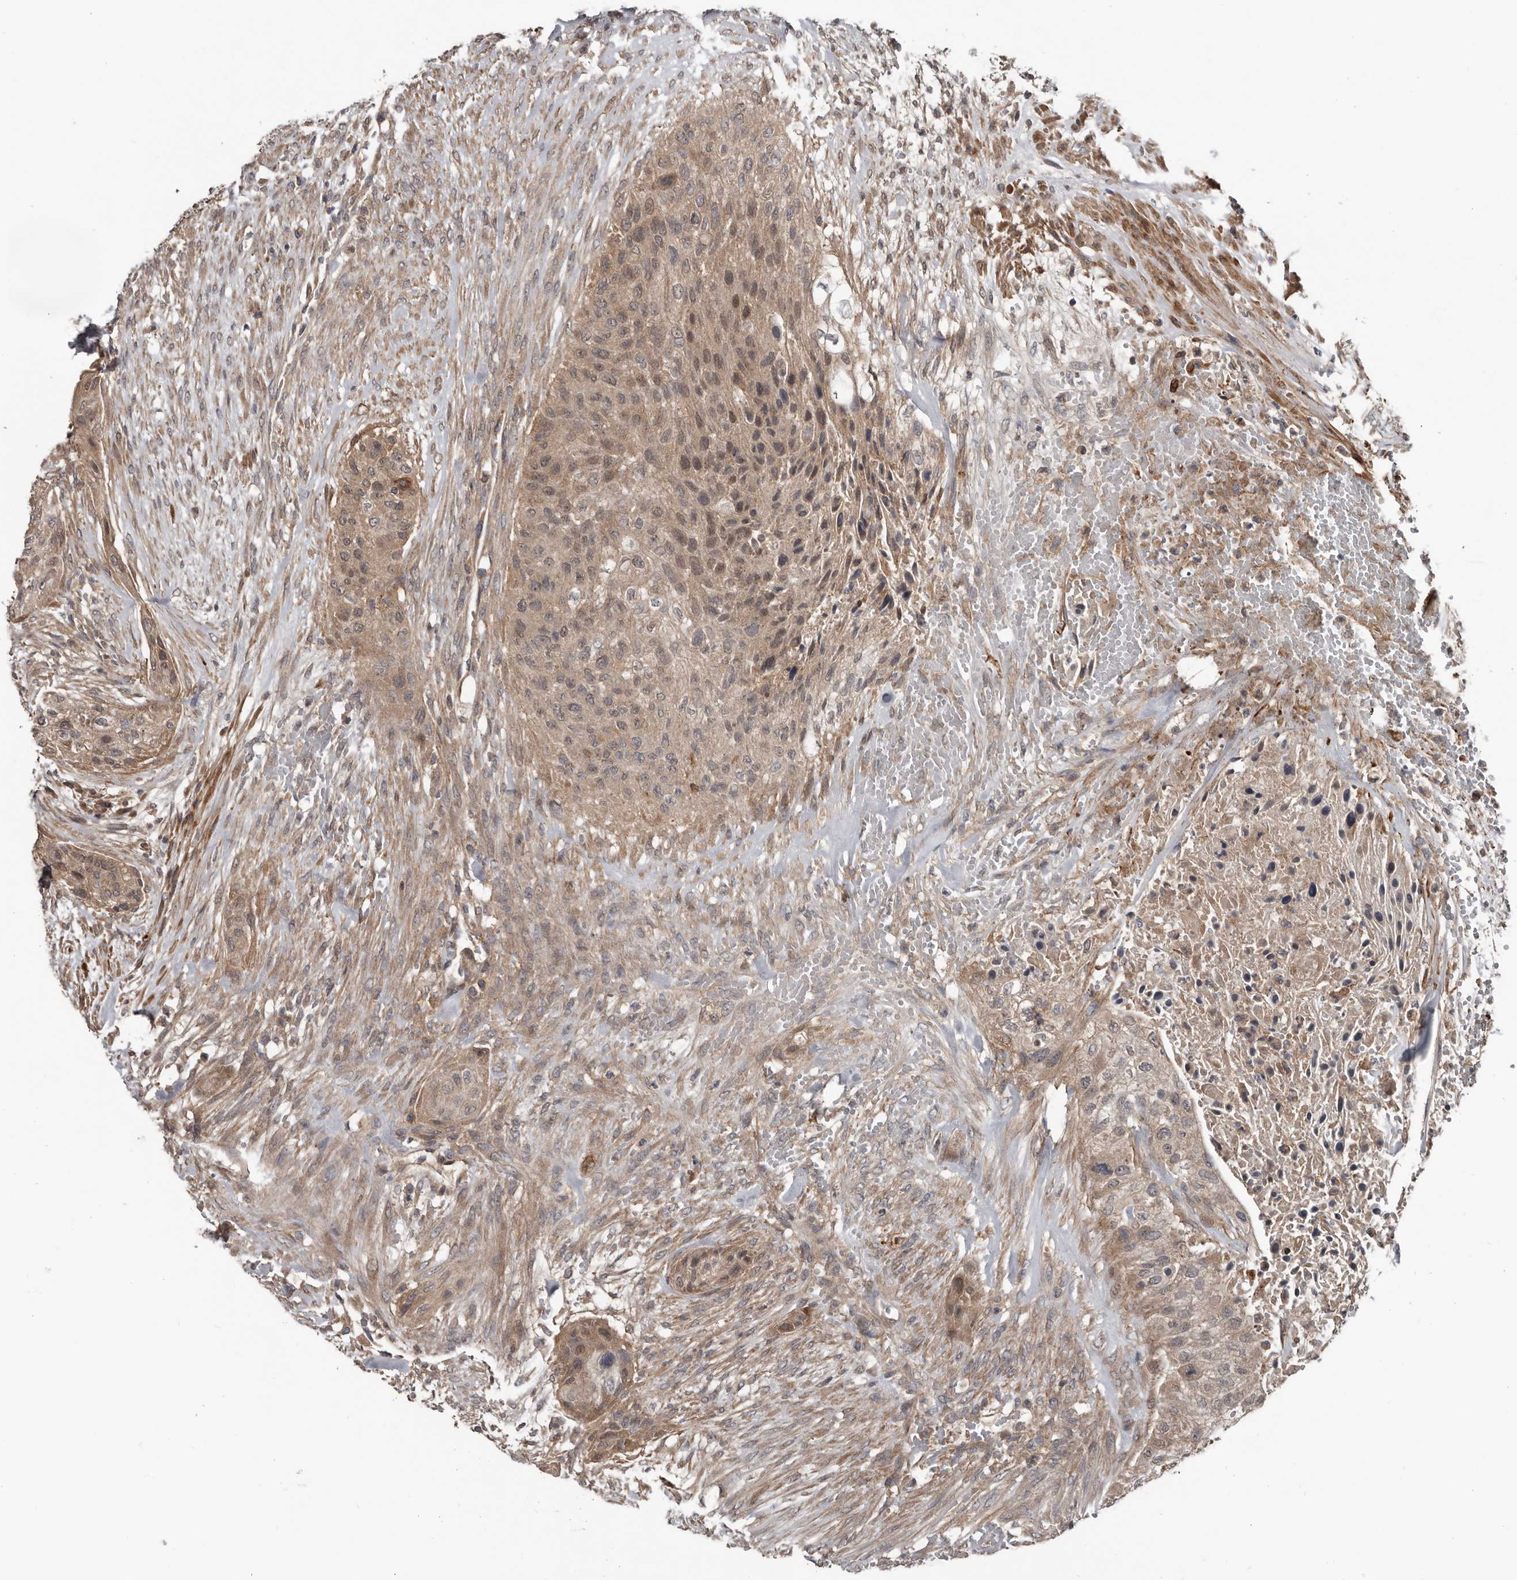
{"staining": {"intensity": "moderate", "quantity": ">75%", "location": "cytoplasmic/membranous,nuclear"}, "tissue": "urothelial cancer", "cell_type": "Tumor cells", "image_type": "cancer", "snomed": [{"axis": "morphology", "description": "Urothelial carcinoma, High grade"}, {"axis": "topography", "description": "Urinary bladder"}], "caption": "Urothelial carcinoma (high-grade) stained with a brown dye reveals moderate cytoplasmic/membranous and nuclear positive positivity in approximately >75% of tumor cells.", "gene": "DNAJB4", "patient": {"sex": "male", "age": 35}}